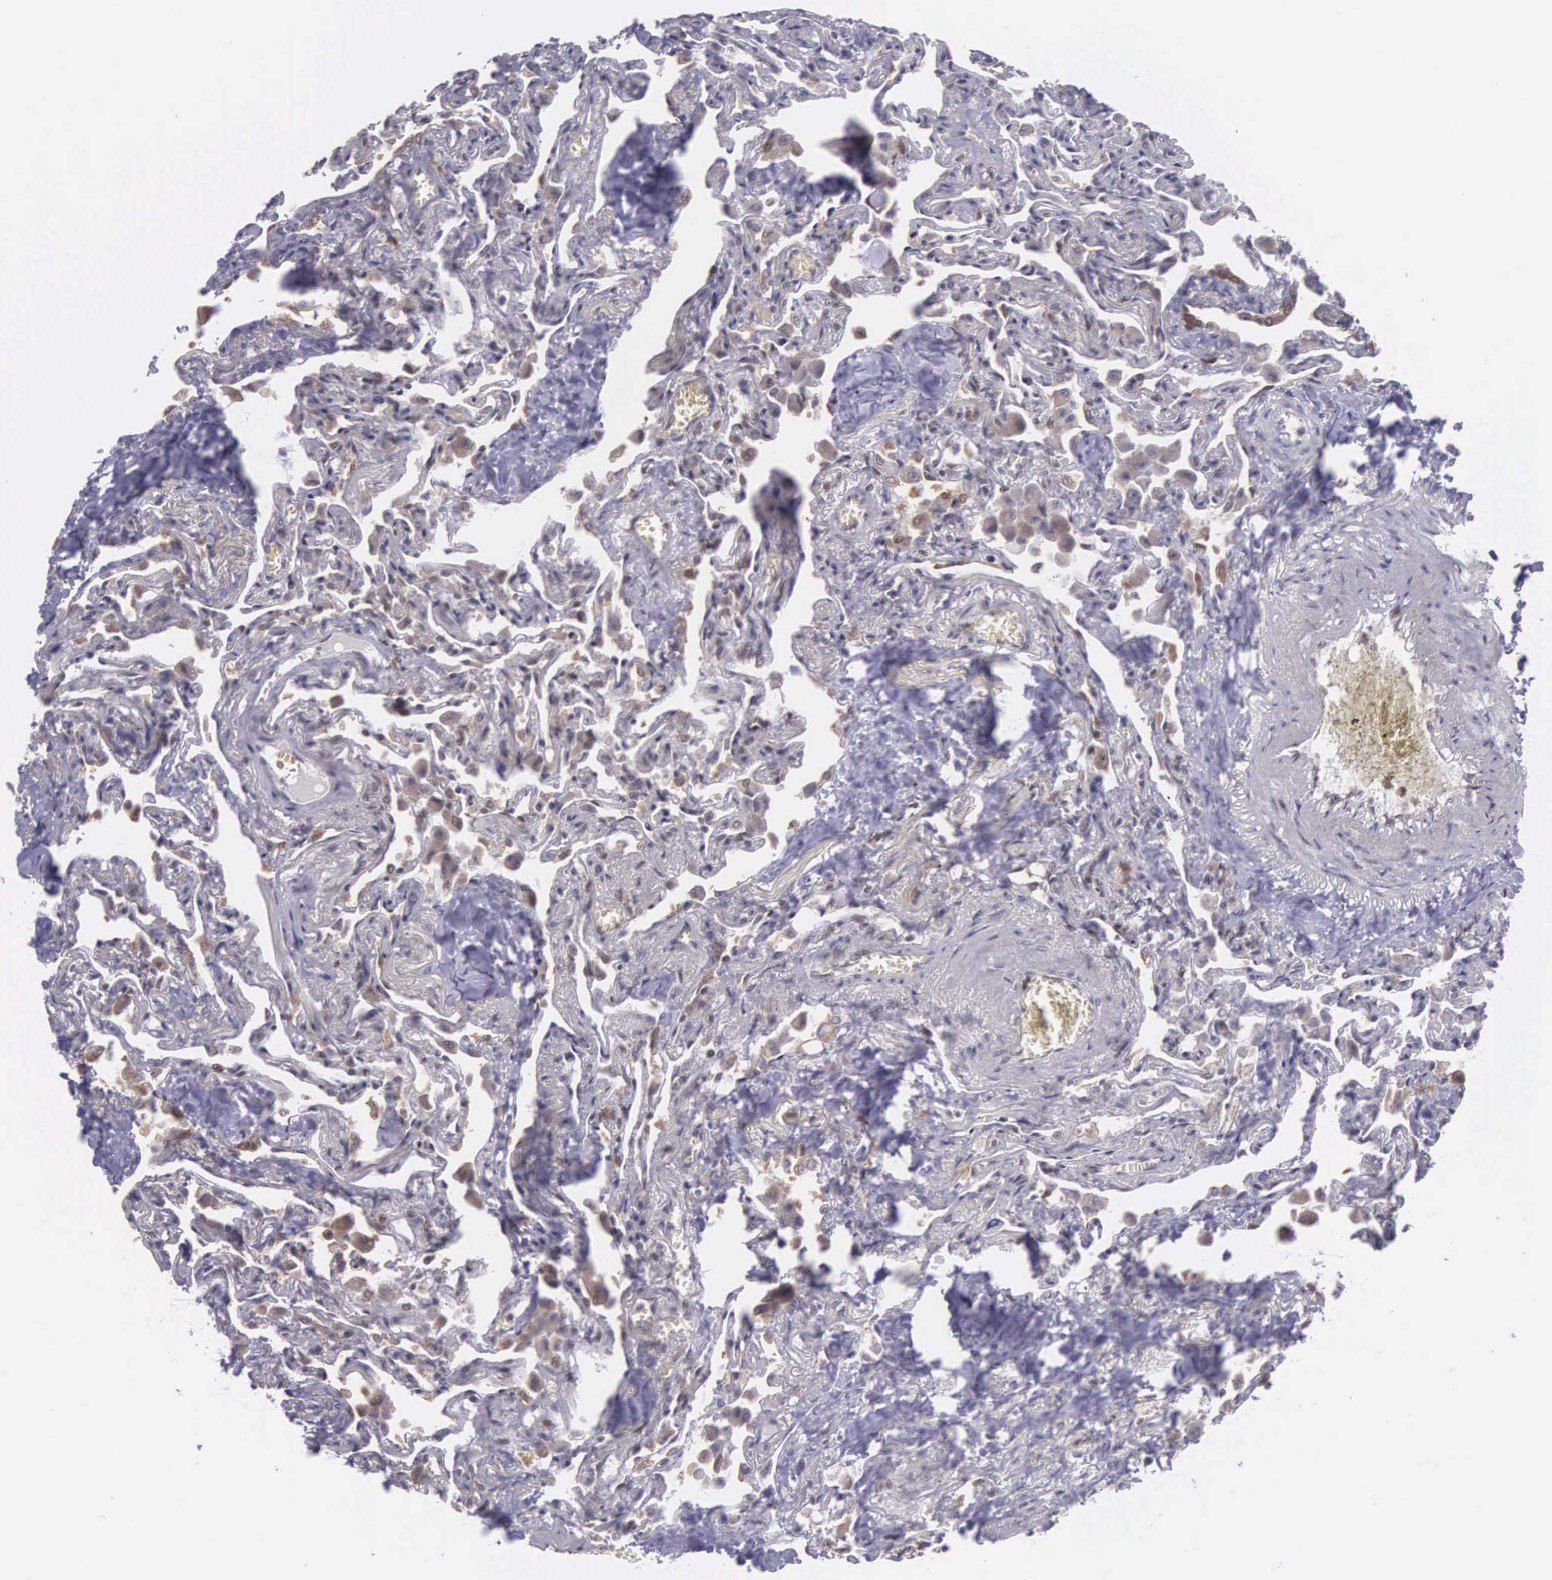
{"staining": {"intensity": "weak", "quantity": "<25%", "location": "cytoplasmic/membranous"}, "tissue": "lung", "cell_type": "Alveolar cells", "image_type": "normal", "snomed": [{"axis": "morphology", "description": "Normal tissue, NOS"}, {"axis": "topography", "description": "Lung"}], "caption": "Immunohistochemical staining of benign lung reveals no significant expression in alveolar cells. (DAB immunohistochemistry with hematoxylin counter stain).", "gene": "SLC25A21", "patient": {"sex": "male", "age": 73}}